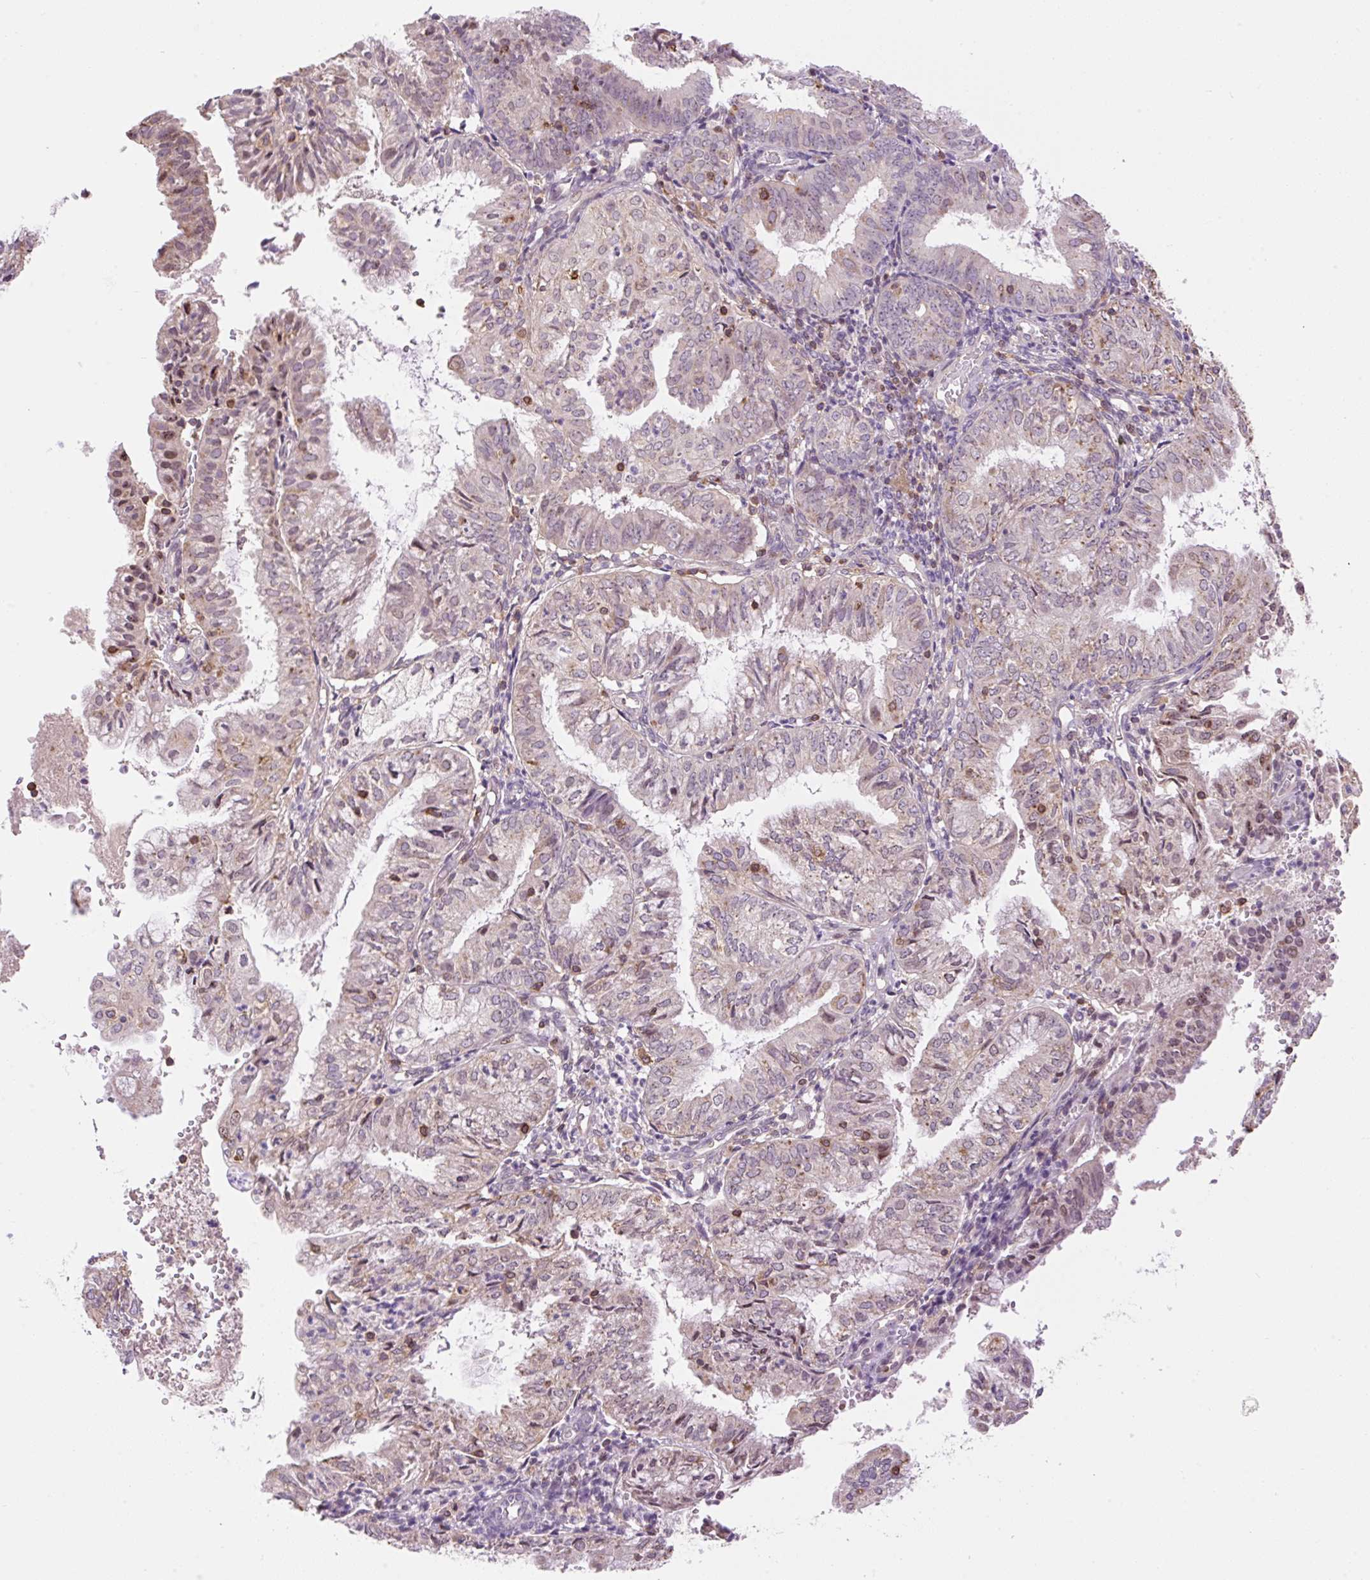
{"staining": {"intensity": "weak", "quantity": "<25%", "location": "nuclear"}, "tissue": "endometrial cancer", "cell_type": "Tumor cells", "image_type": "cancer", "snomed": [{"axis": "morphology", "description": "Adenocarcinoma, NOS"}, {"axis": "topography", "description": "Endometrium"}], "caption": "Tumor cells are negative for protein expression in human endometrial adenocarcinoma.", "gene": "CARD11", "patient": {"sex": "female", "age": 55}}